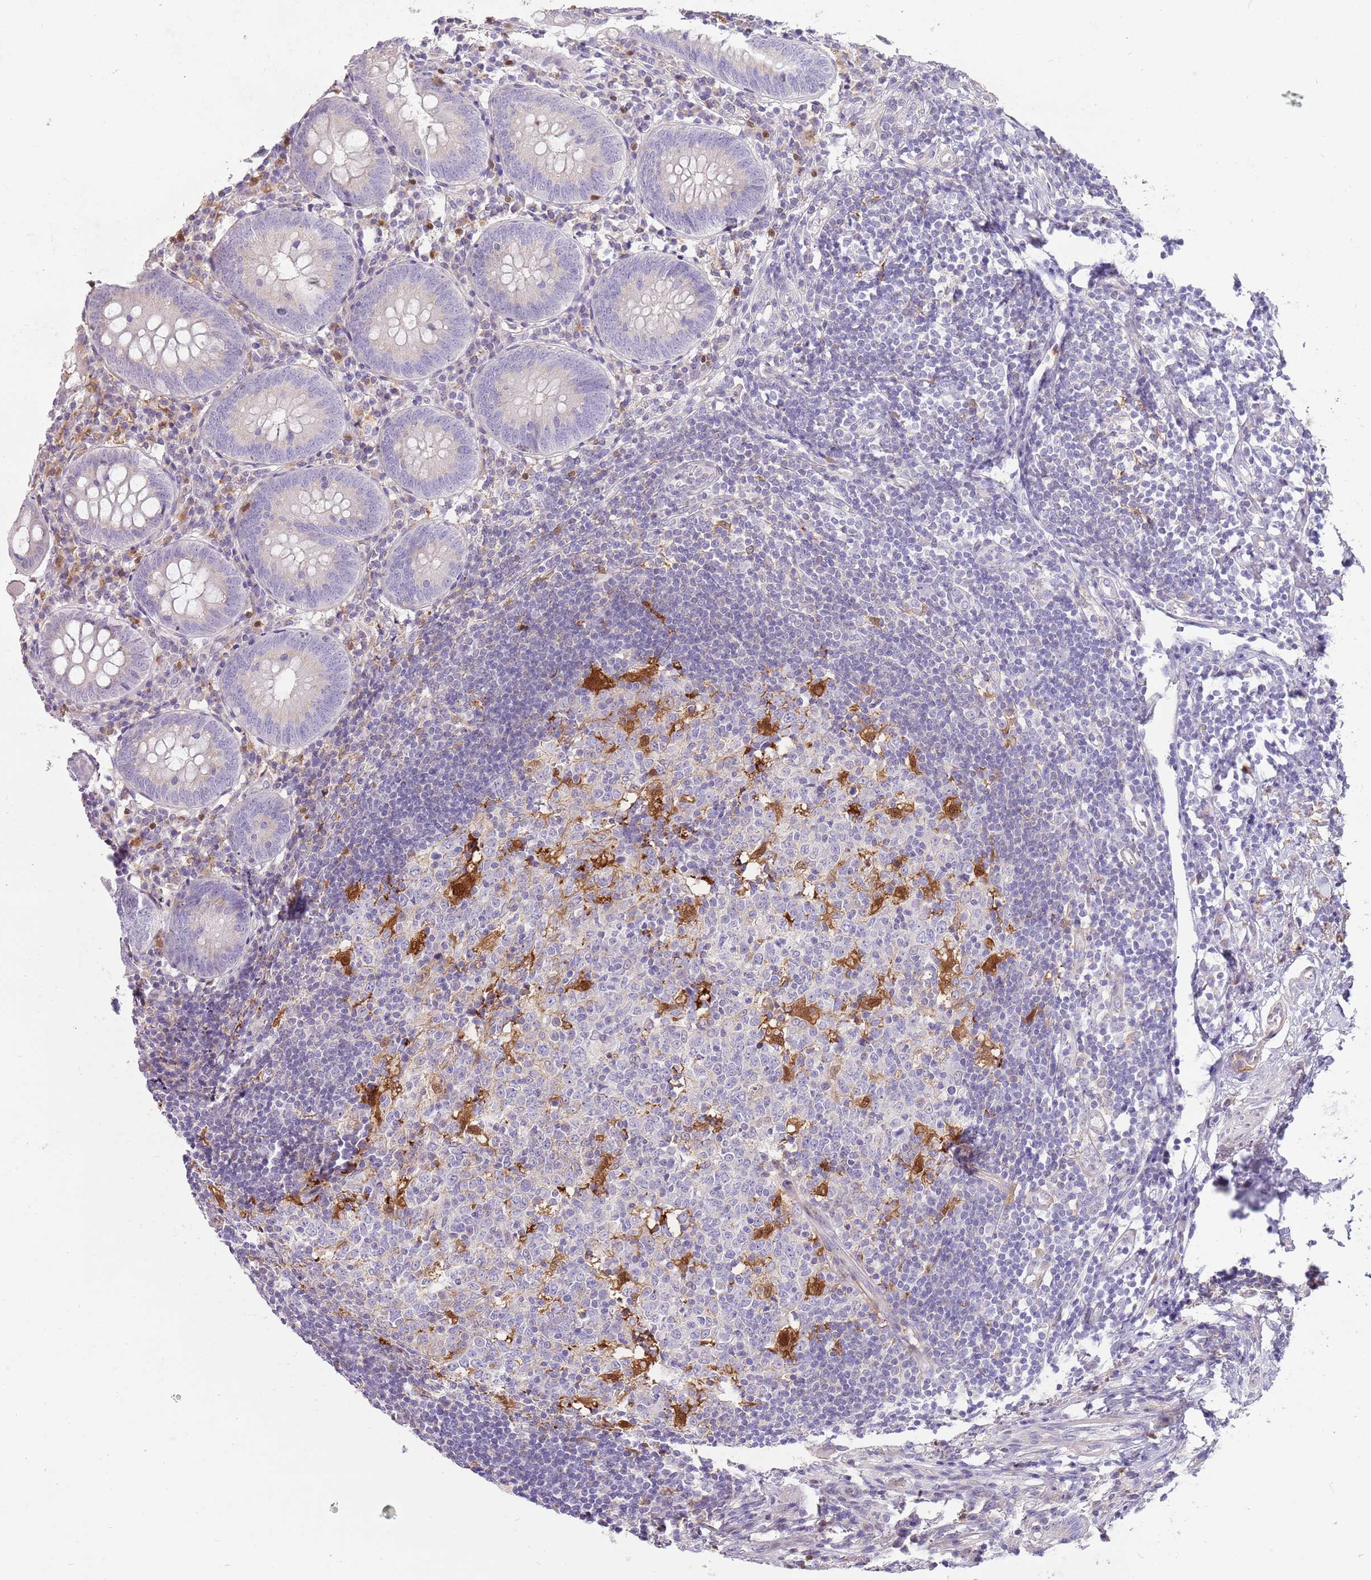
{"staining": {"intensity": "moderate", "quantity": "<25%", "location": "cytoplasmic/membranous"}, "tissue": "appendix", "cell_type": "Glandular cells", "image_type": "normal", "snomed": [{"axis": "morphology", "description": "Normal tissue, NOS"}, {"axis": "topography", "description": "Appendix"}], "caption": "High-power microscopy captured an IHC image of benign appendix, revealing moderate cytoplasmic/membranous staining in approximately <25% of glandular cells. Using DAB (3,3'-diaminobenzidine) (brown) and hematoxylin (blue) stains, captured at high magnification using brightfield microscopy.", "gene": "DIPK1C", "patient": {"sex": "female", "age": 54}}